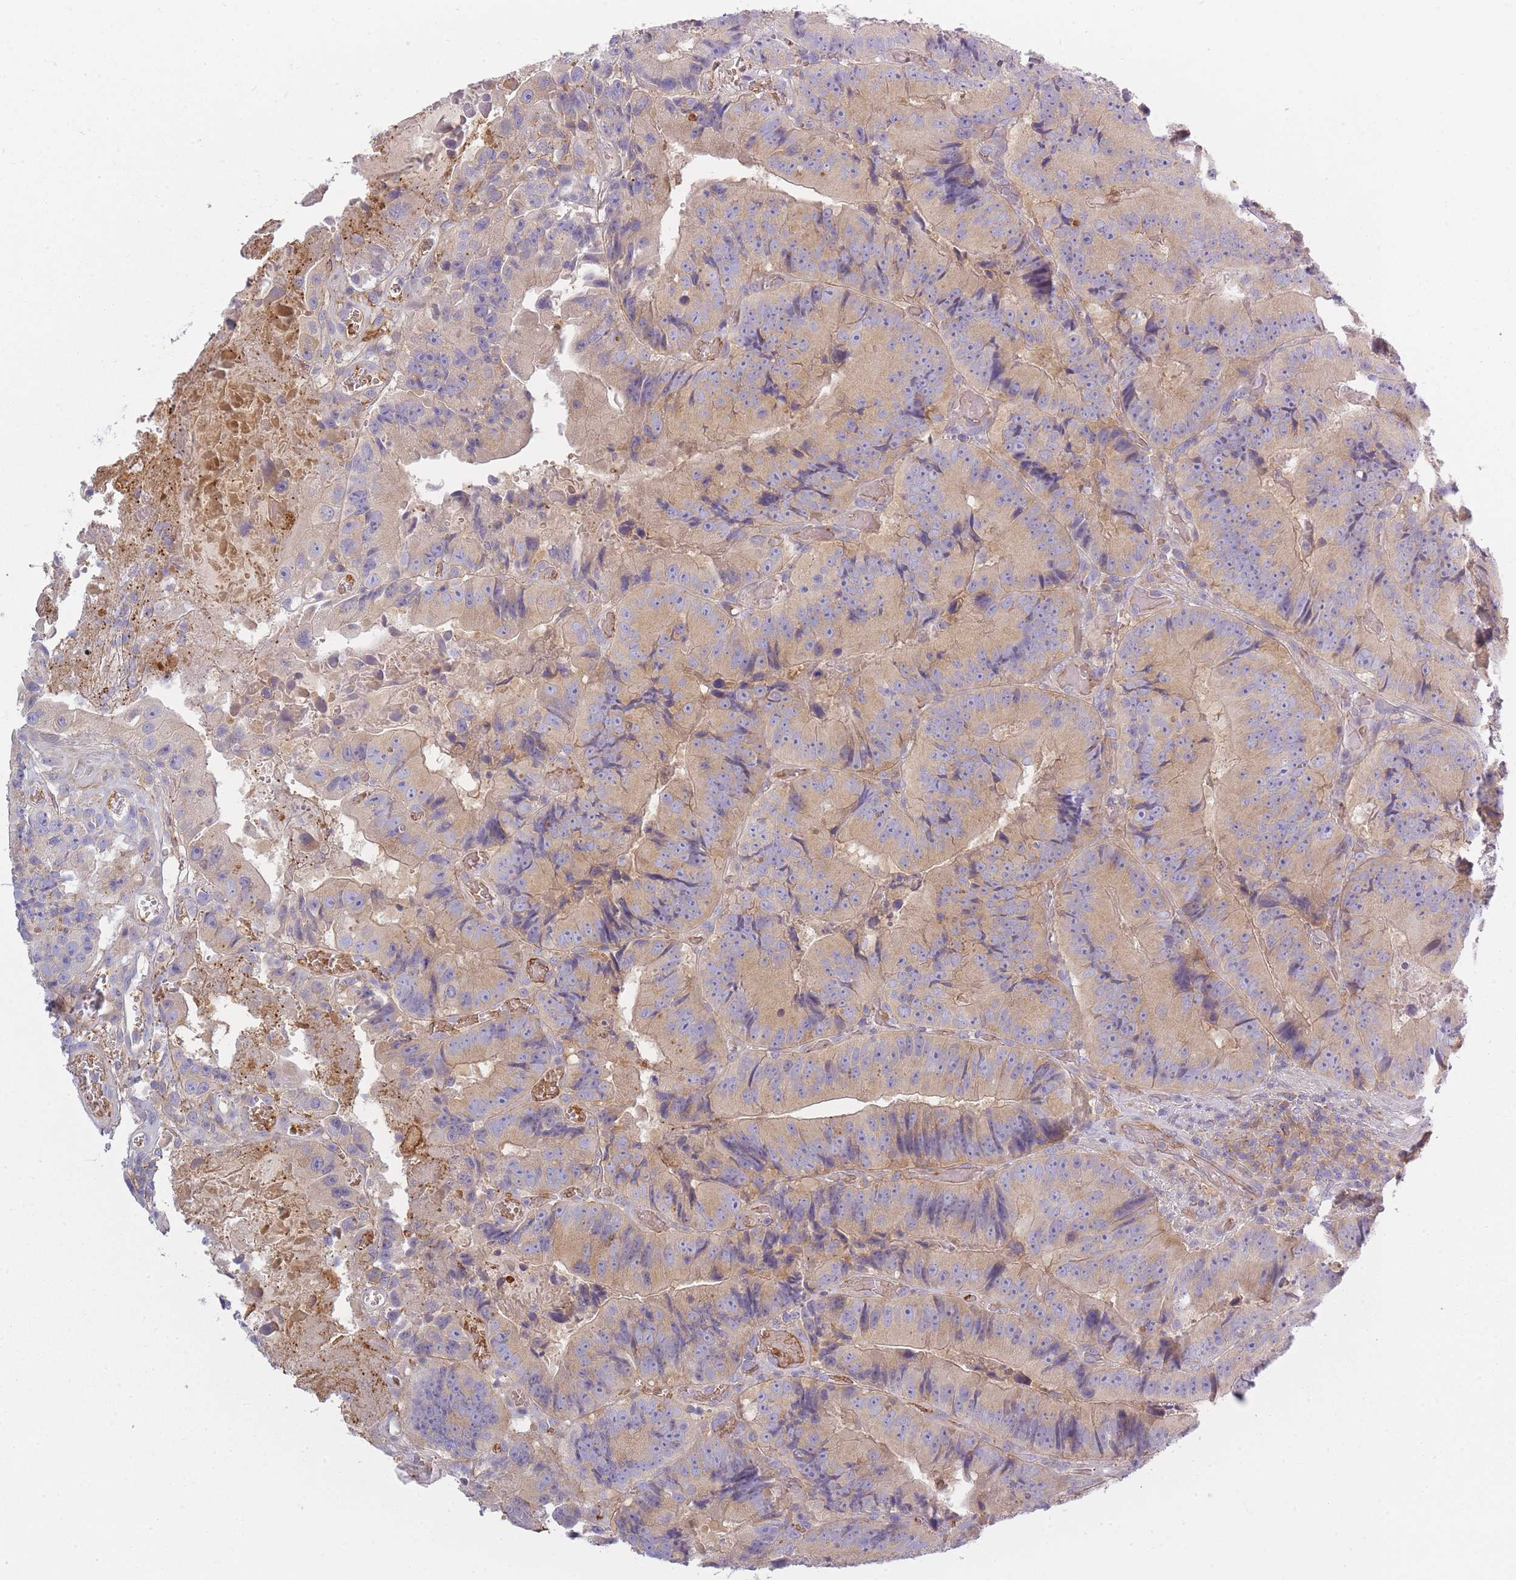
{"staining": {"intensity": "weak", "quantity": ">75%", "location": "cytoplasmic/membranous"}, "tissue": "colorectal cancer", "cell_type": "Tumor cells", "image_type": "cancer", "snomed": [{"axis": "morphology", "description": "Adenocarcinoma, NOS"}, {"axis": "topography", "description": "Colon"}], "caption": "Colorectal adenocarcinoma stained with a brown dye displays weak cytoplasmic/membranous positive expression in about >75% of tumor cells.", "gene": "AP3M2", "patient": {"sex": "female", "age": 86}}